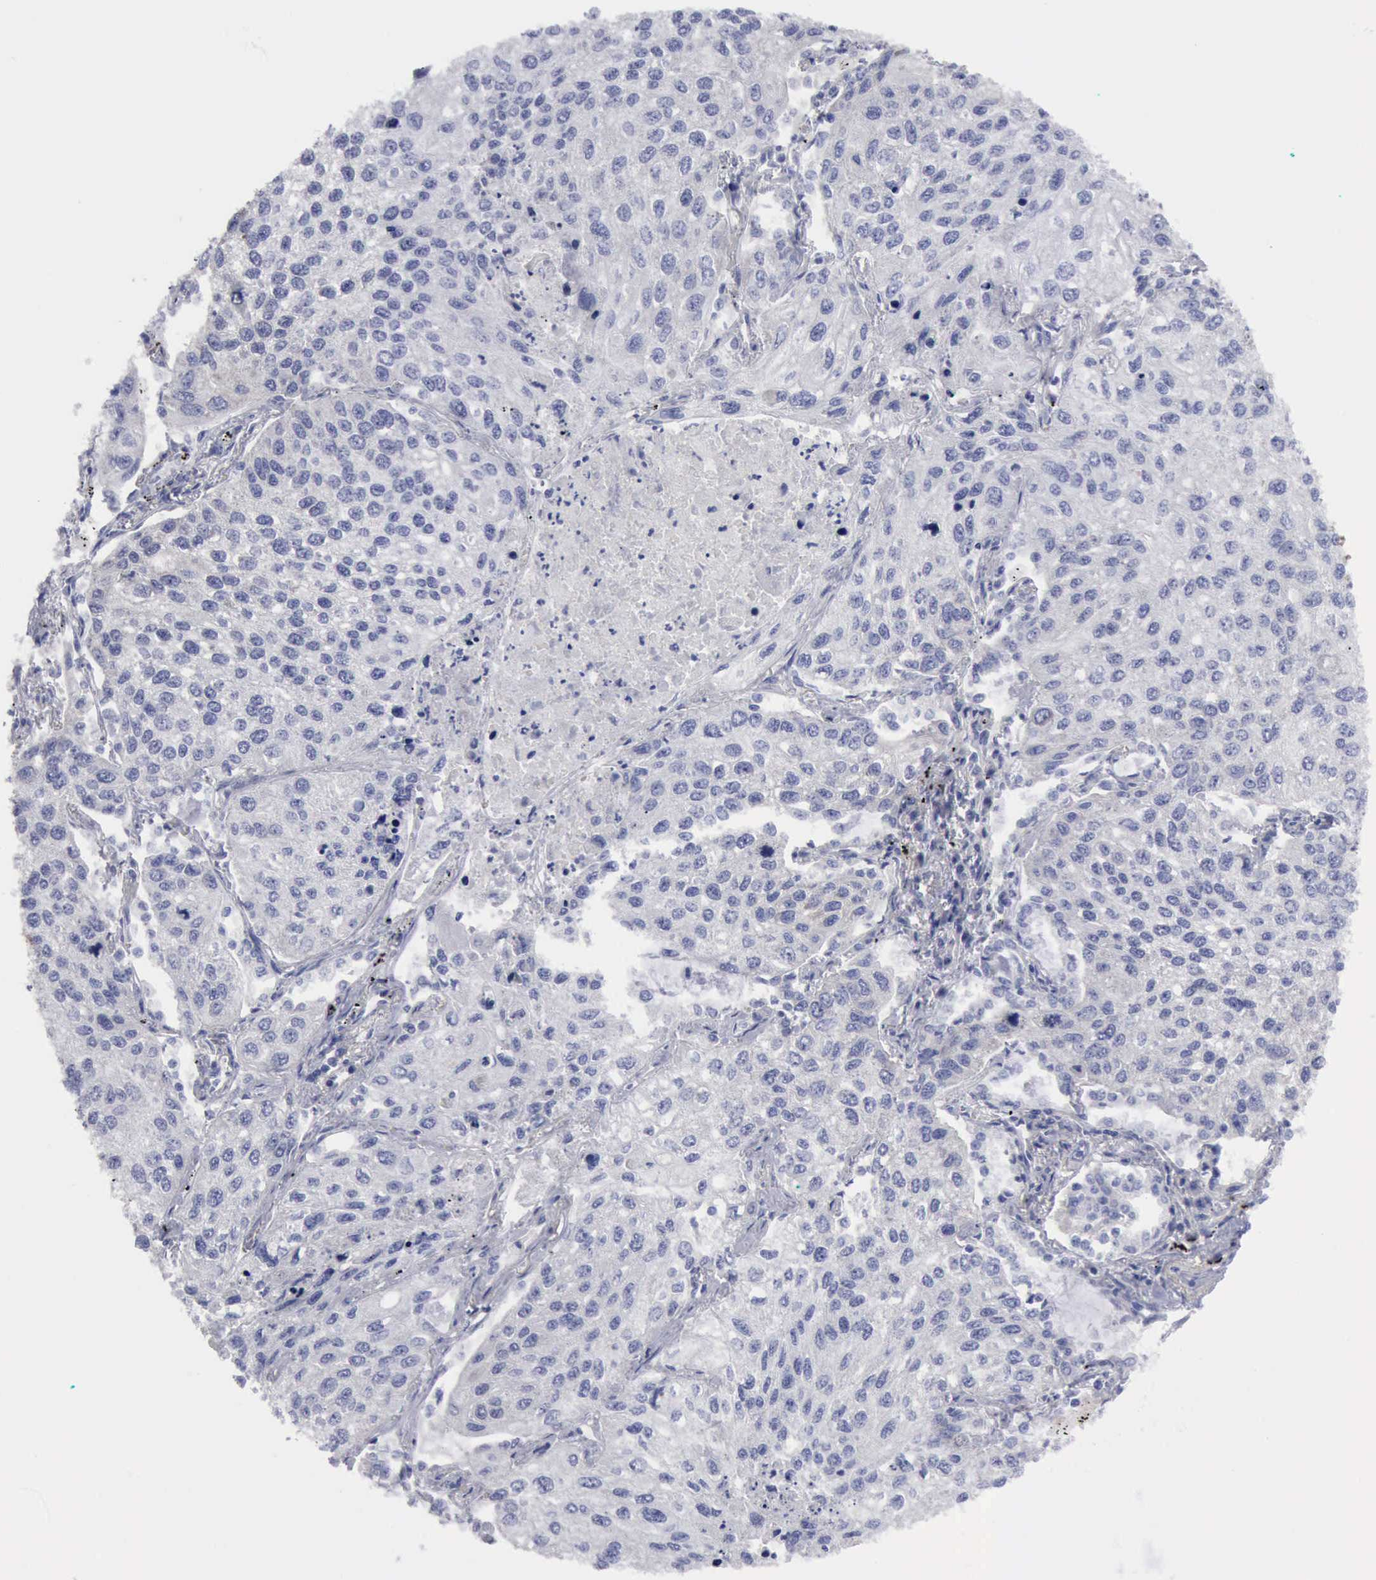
{"staining": {"intensity": "negative", "quantity": "none", "location": "none"}, "tissue": "lung cancer", "cell_type": "Tumor cells", "image_type": "cancer", "snomed": [{"axis": "morphology", "description": "Squamous cell carcinoma, NOS"}, {"axis": "topography", "description": "Lung"}], "caption": "High power microscopy micrograph of an IHC micrograph of lung cancer, revealing no significant staining in tumor cells.", "gene": "TXLNG", "patient": {"sex": "male", "age": 75}}